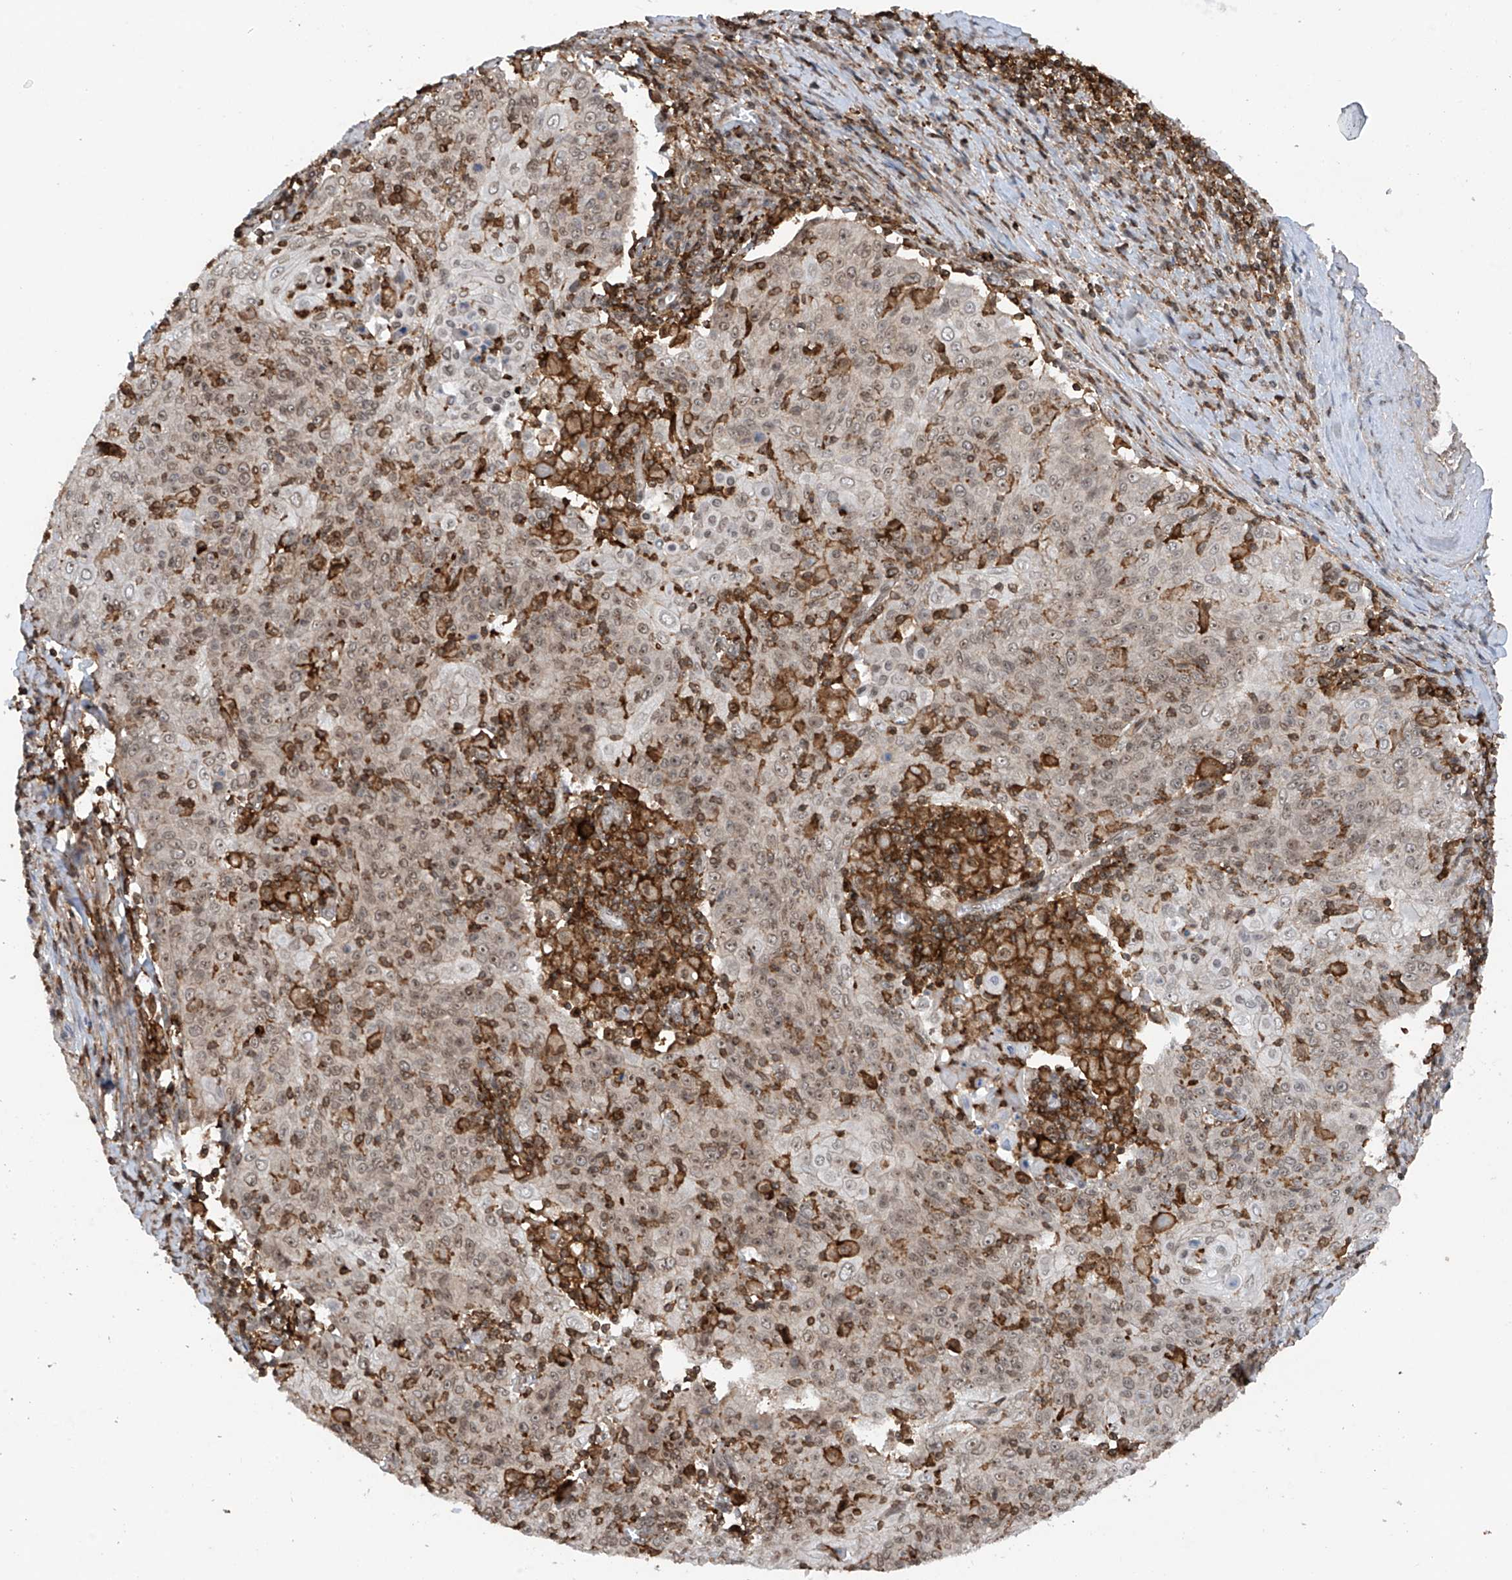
{"staining": {"intensity": "weak", "quantity": "<25%", "location": "nuclear"}, "tissue": "cervical cancer", "cell_type": "Tumor cells", "image_type": "cancer", "snomed": [{"axis": "morphology", "description": "Squamous cell carcinoma, NOS"}, {"axis": "topography", "description": "Cervix"}], "caption": "The histopathology image reveals no staining of tumor cells in squamous cell carcinoma (cervical). The staining is performed using DAB brown chromogen with nuclei counter-stained in using hematoxylin.", "gene": "REPIN1", "patient": {"sex": "female", "age": 48}}